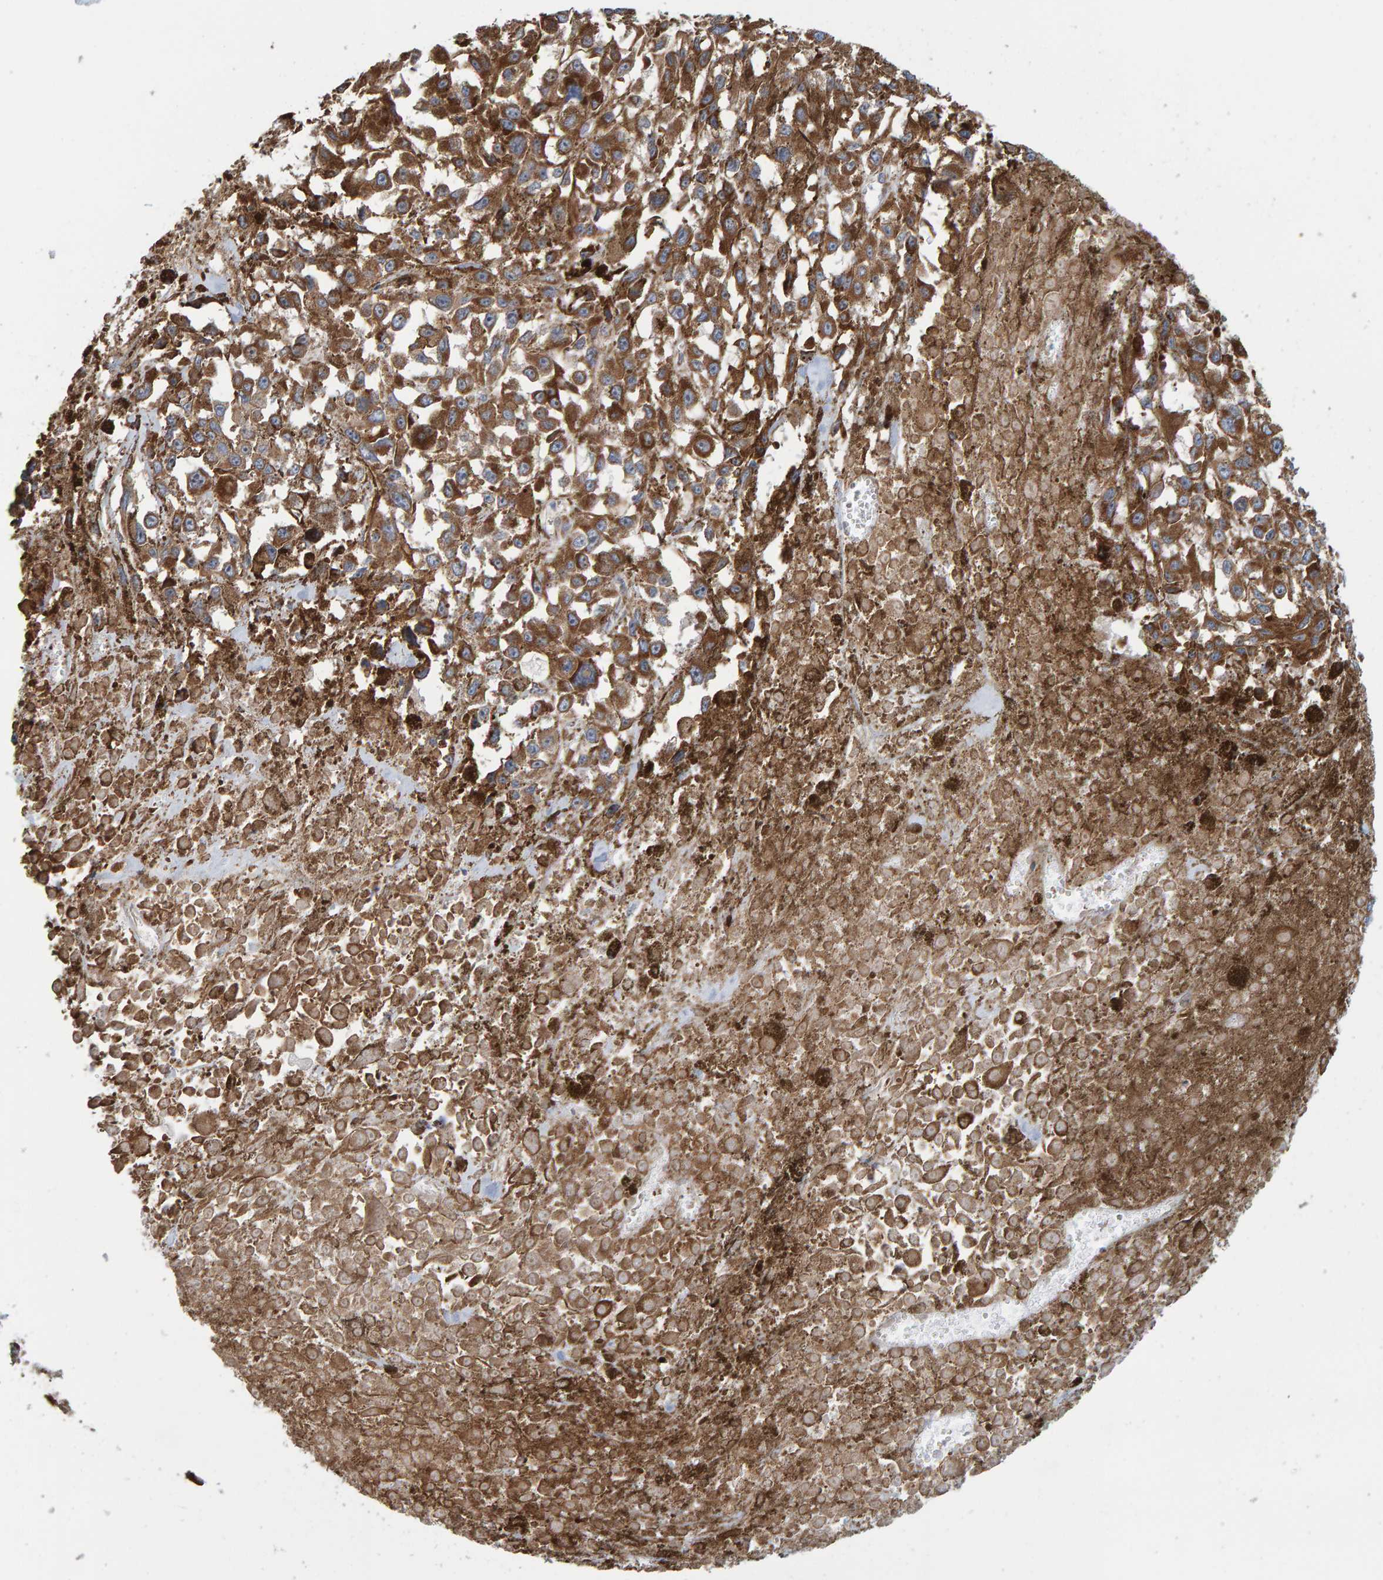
{"staining": {"intensity": "moderate", "quantity": ">75%", "location": "cytoplasmic/membranous"}, "tissue": "melanoma", "cell_type": "Tumor cells", "image_type": "cancer", "snomed": [{"axis": "morphology", "description": "Malignant melanoma, Metastatic site"}, {"axis": "topography", "description": "Lymph node"}], "caption": "Malignant melanoma (metastatic site) stained with a brown dye shows moderate cytoplasmic/membranous positive staining in about >75% of tumor cells.", "gene": "MRPL45", "patient": {"sex": "male", "age": 59}}